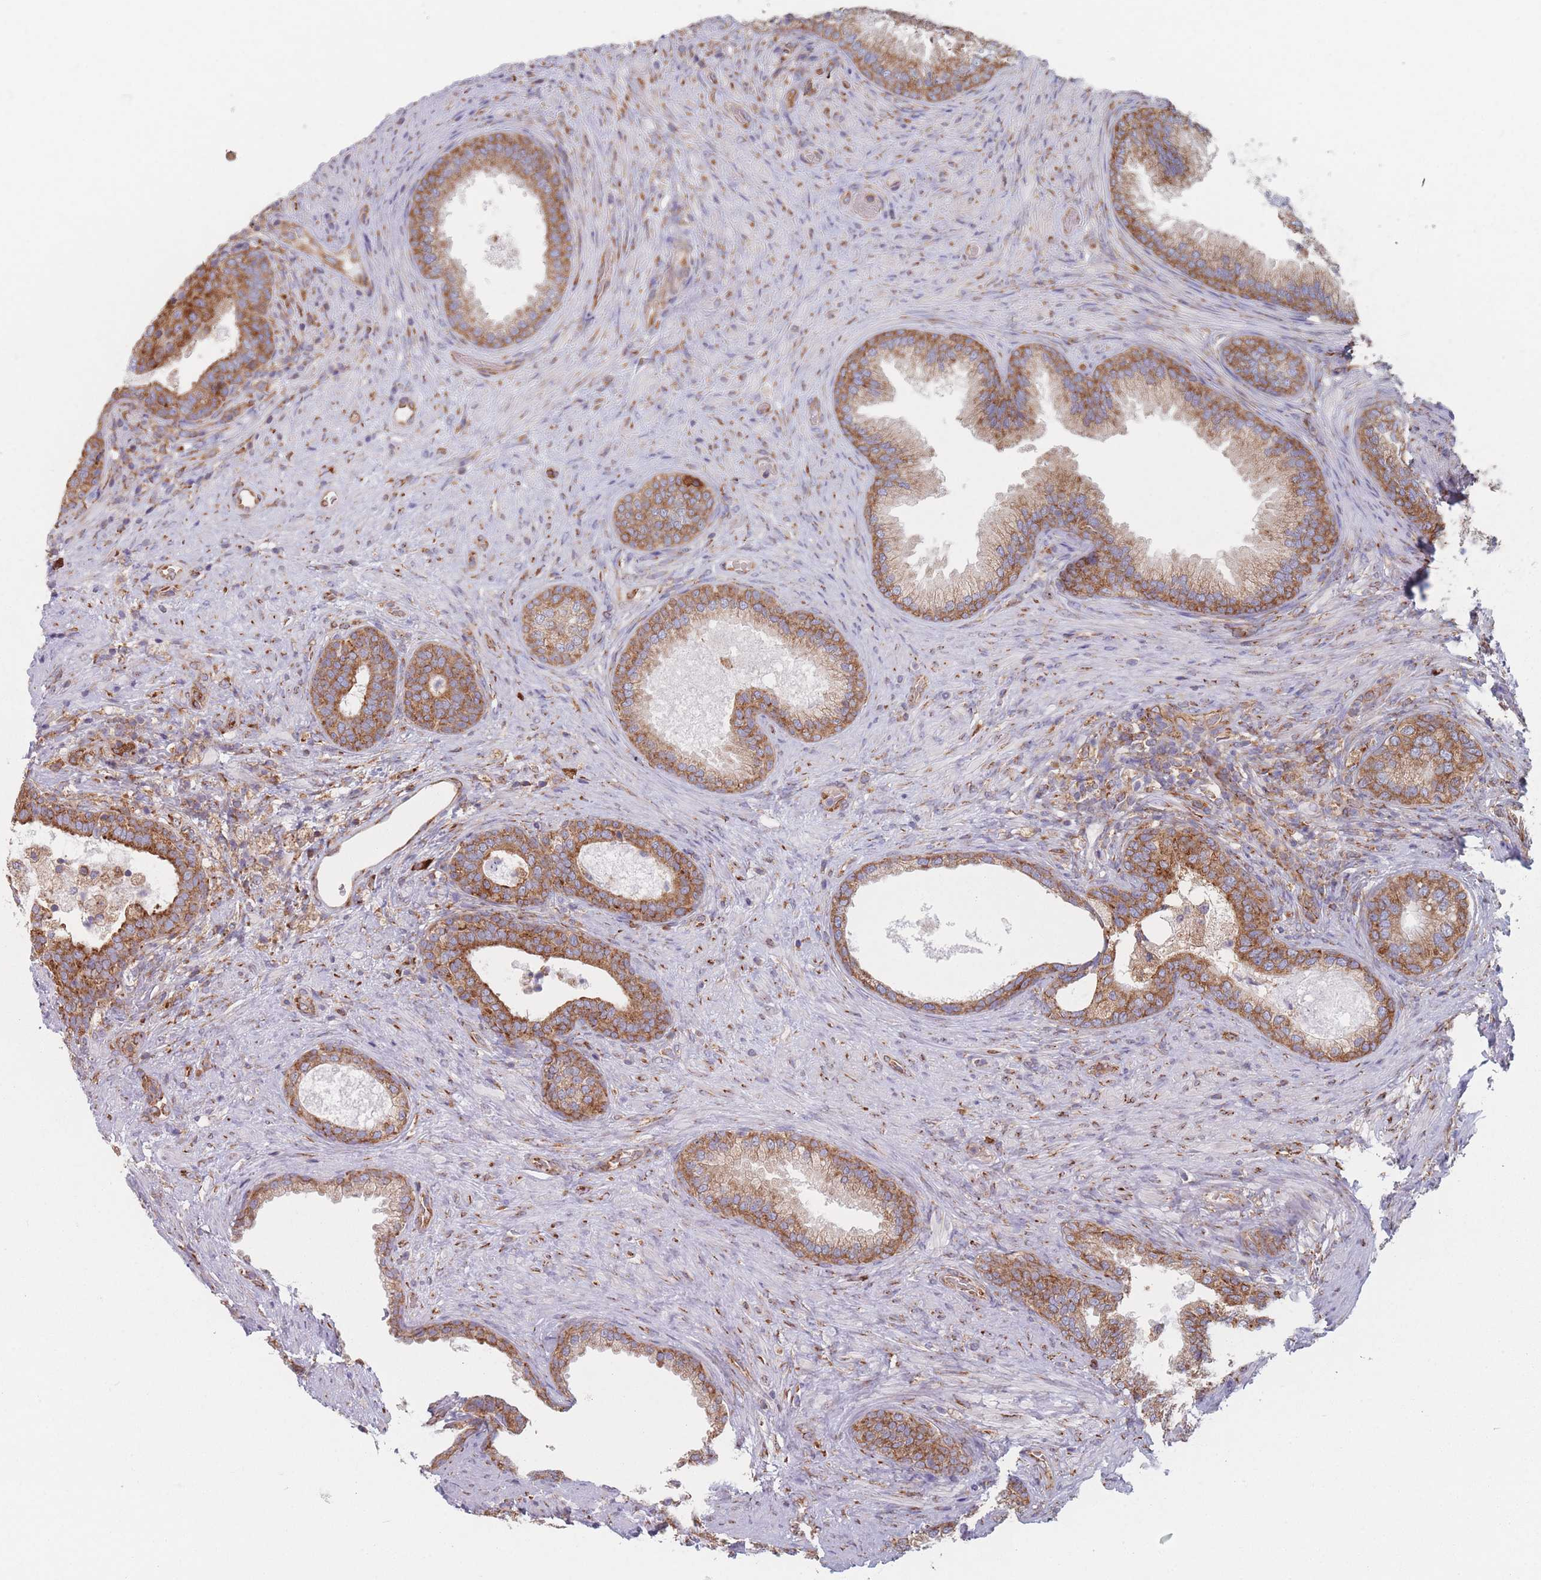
{"staining": {"intensity": "moderate", "quantity": ">75%", "location": "cytoplasmic/membranous"}, "tissue": "prostate", "cell_type": "Glandular cells", "image_type": "normal", "snomed": [{"axis": "morphology", "description": "Normal tissue, NOS"}, {"axis": "topography", "description": "Prostate"}], "caption": "Immunohistochemistry (DAB) staining of normal prostate shows moderate cytoplasmic/membranous protein staining in about >75% of glandular cells.", "gene": "EEF1B2", "patient": {"sex": "male", "age": 76}}